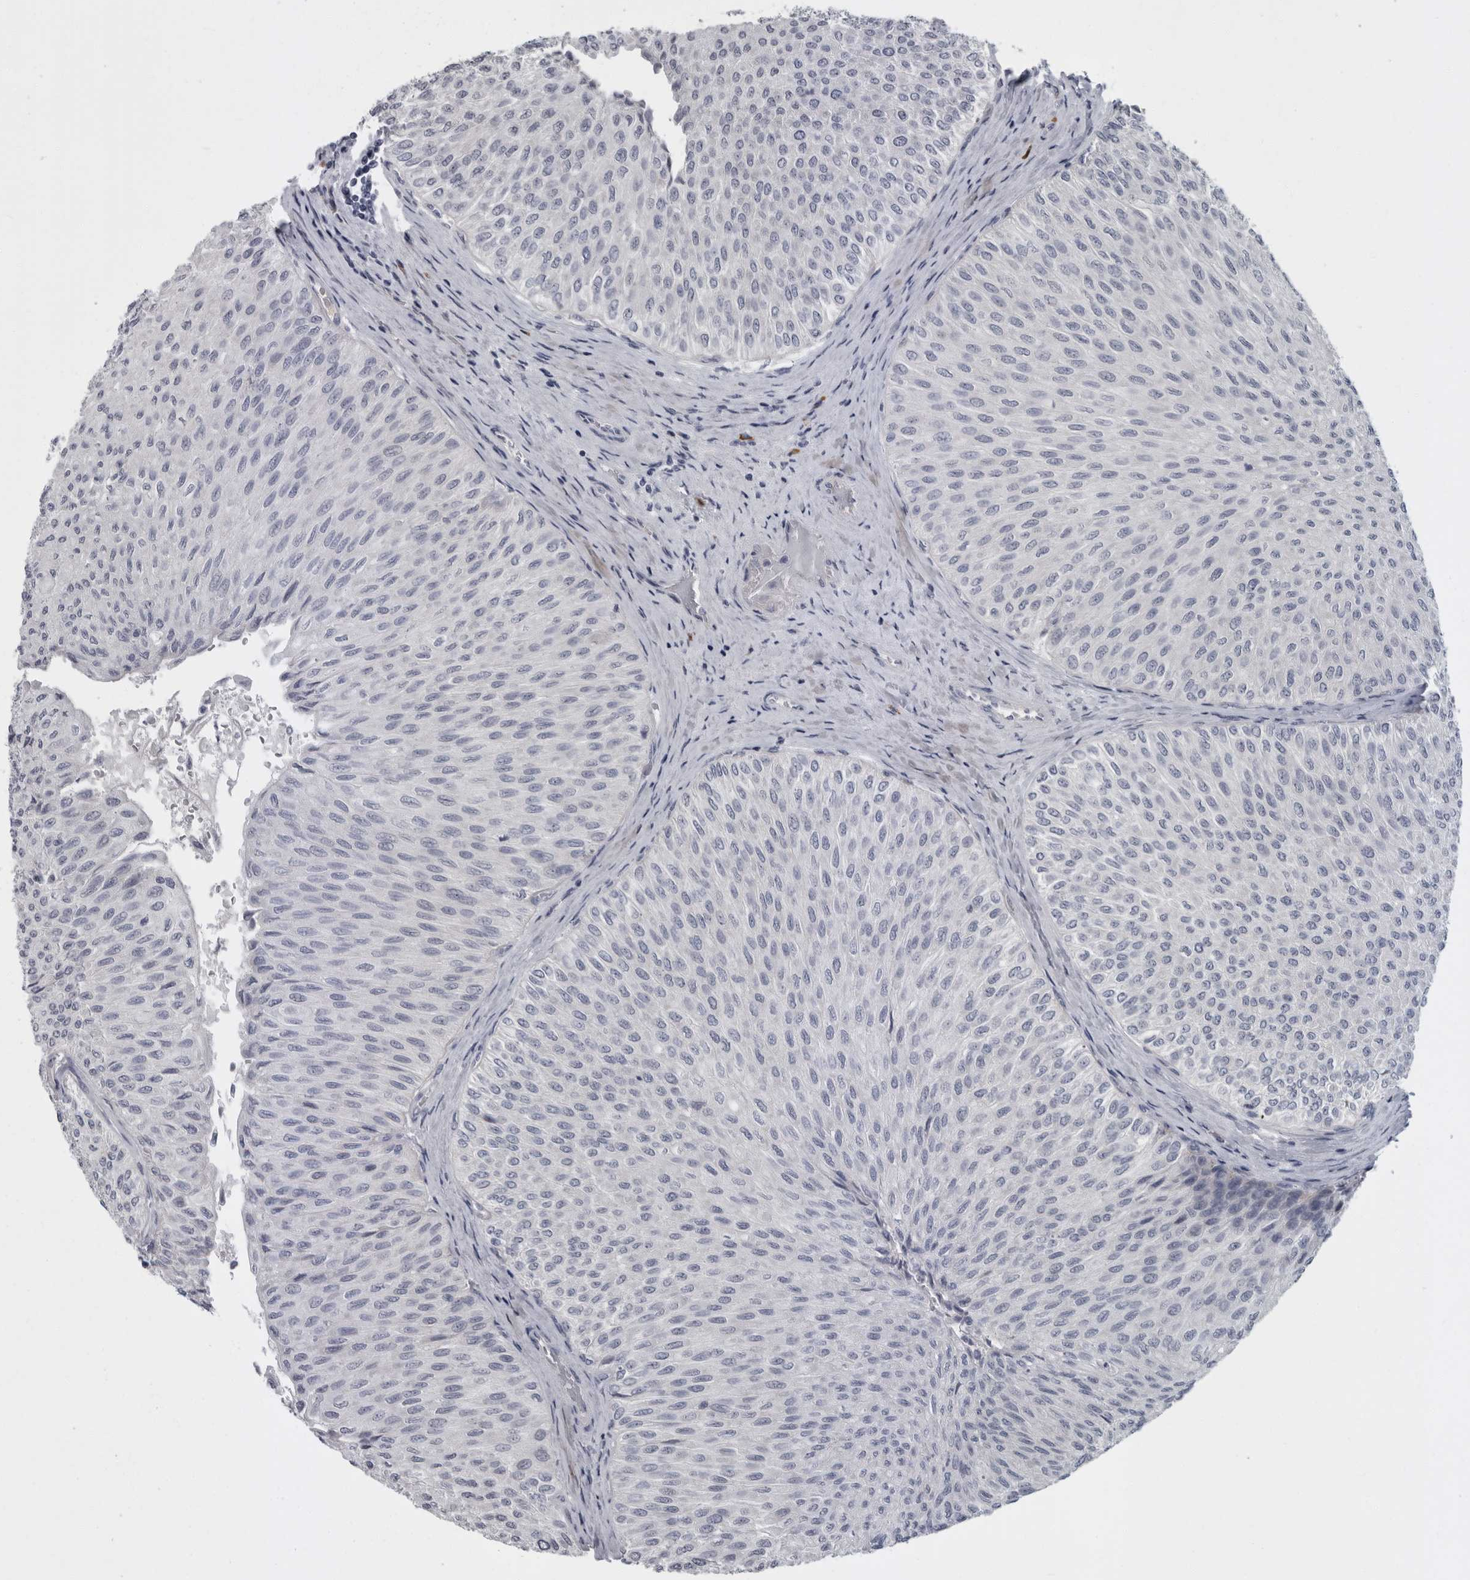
{"staining": {"intensity": "negative", "quantity": "none", "location": "none"}, "tissue": "urothelial cancer", "cell_type": "Tumor cells", "image_type": "cancer", "snomed": [{"axis": "morphology", "description": "Urothelial carcinoma, Low grade"}, {"axis": "topography", "description": "Urinary bladder"}], "caption": "Immunohistochemical staining of urothelial carcinoma (low-grade) shows no significant positivity in tumor cells. (DAB IHC, high magnification).", "gene": "SLC25A39", "patient": {"sex": "male", "age": 78}}